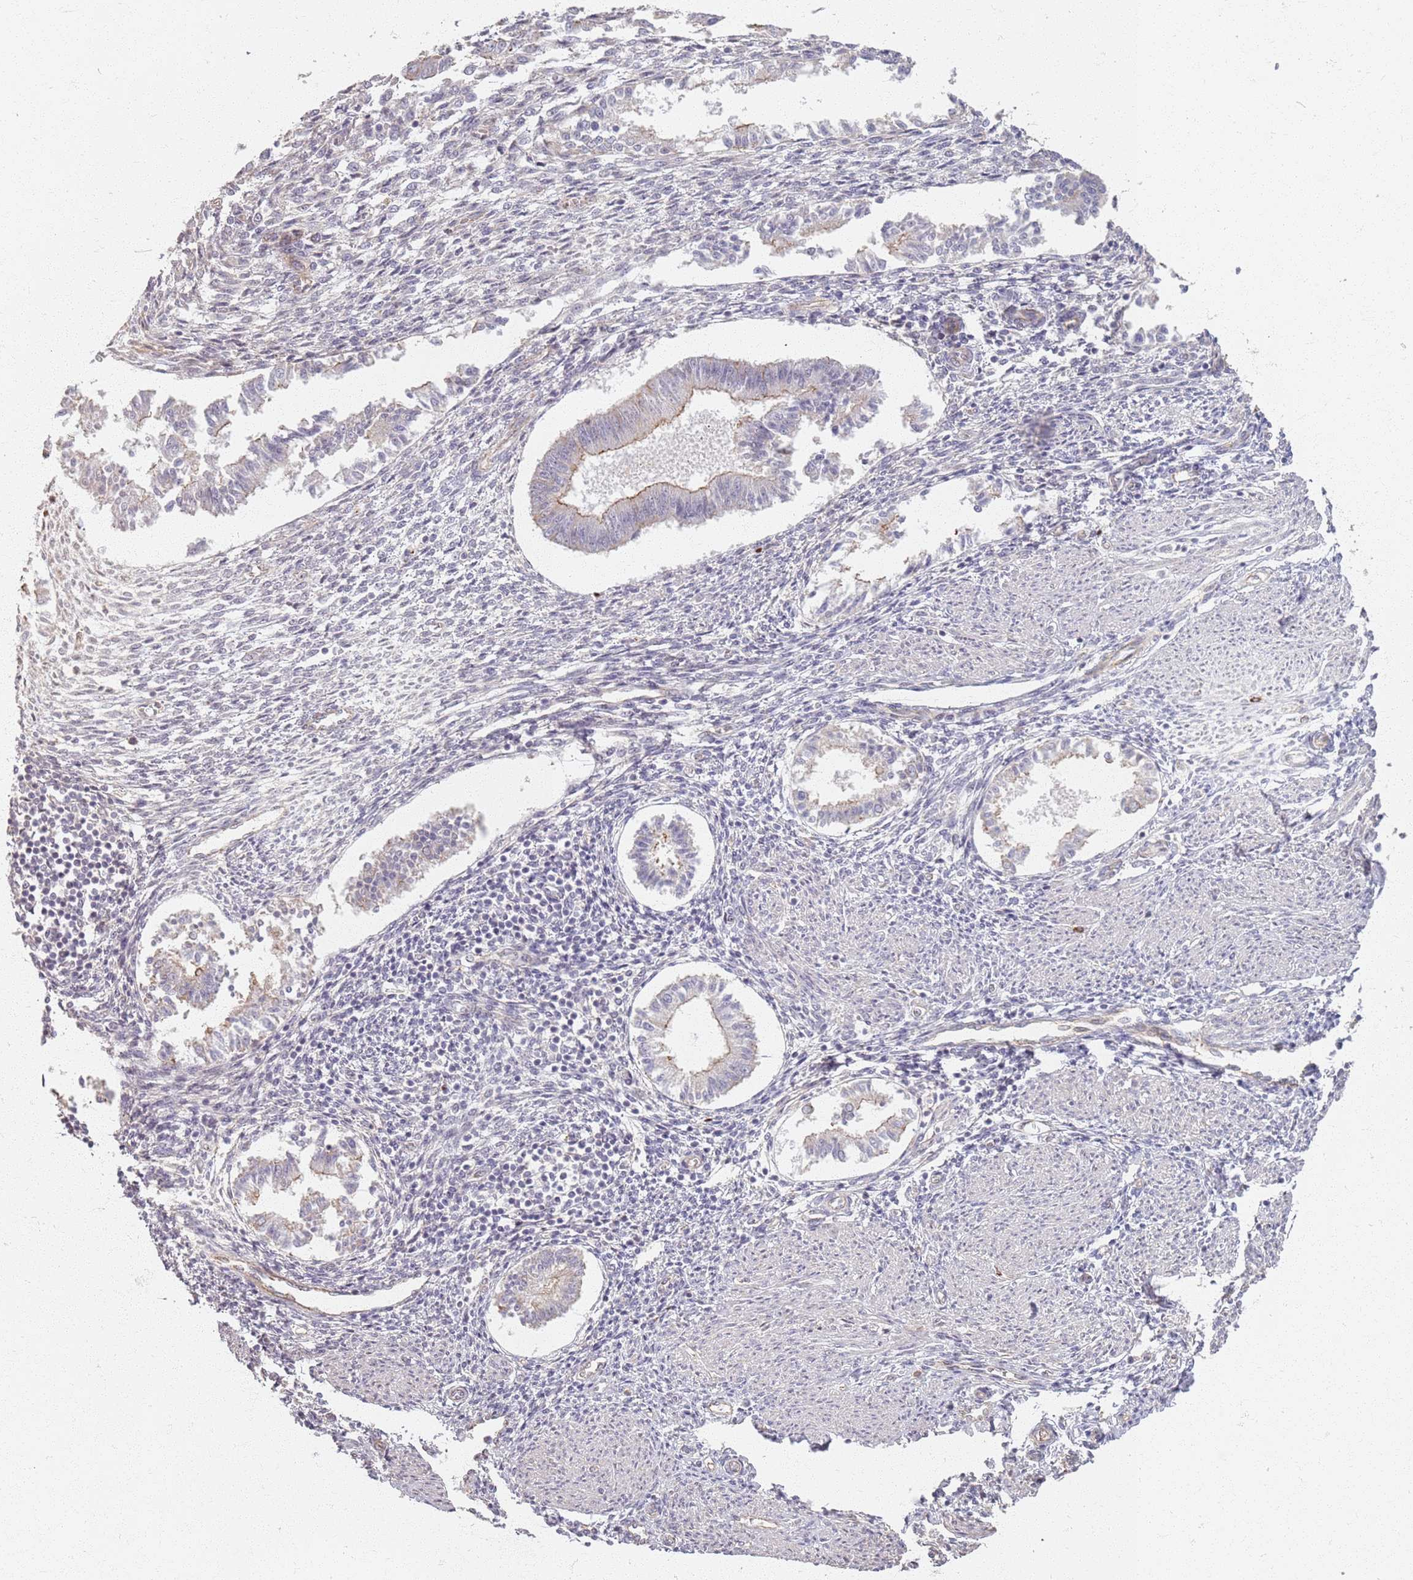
{"staining": {"intensity": "negative", "quantity": "none", "location": "none"}, "tissue": "endometrium", "cell_type": "Cells in endometrial stroma", "image_type": "normal", "snomed": [{"axis": "morphology", "description": "Normal tissue, NOS"}, {"axis": "topography", "description": "Uterus"}, {"axis": "topography", "description": "Endometrium"}], "caption": "There is no significant staining in cells in endometrial stroma of endometrium. (Brightfield microscopy of DAB IHC at high magnification).", "gene": "KCNA5", "patient": {"sex": "female", "age": 48}}